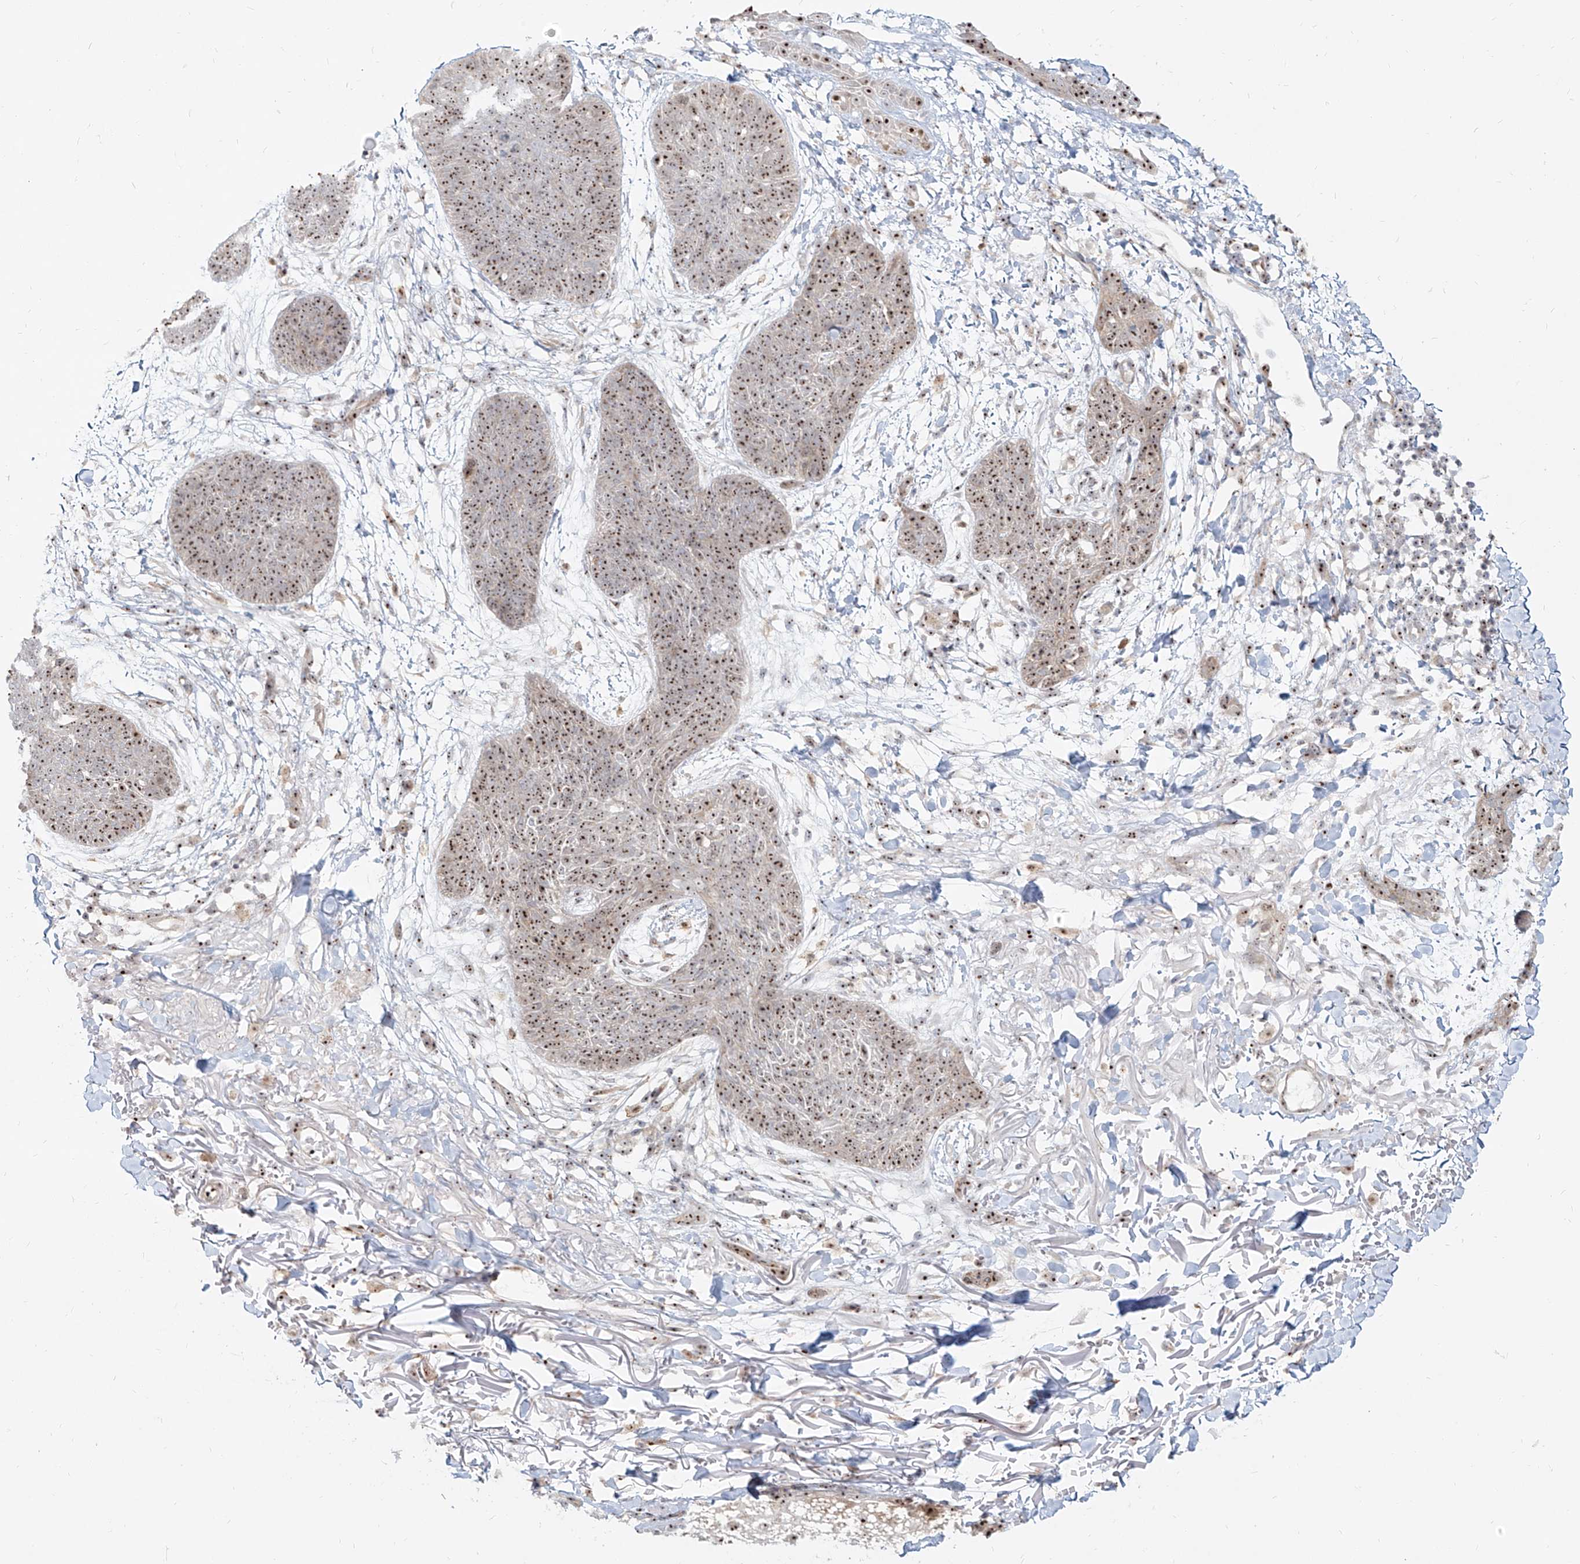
{"staining": {"intensity": "moderate", "quantity": ">75%", "location": "nuclear"}, "tissue": "skin cancer", "cell_type": "Tumor cells", "image_type": "cancer", "snomed": [{"axis": "morphology", "description": "Basal cell carcinoma"}, {"axis": "topography", "description": "Skin"}], "caption": "A micrograph showing moderate nuclear positivity in approximately >75% of tumor cells in basal cell carcinoma (skin), as visualized by brown immunohistochemical staining.", "gene": "BYSL", "patient": {"sex": "male", "age": 85}}